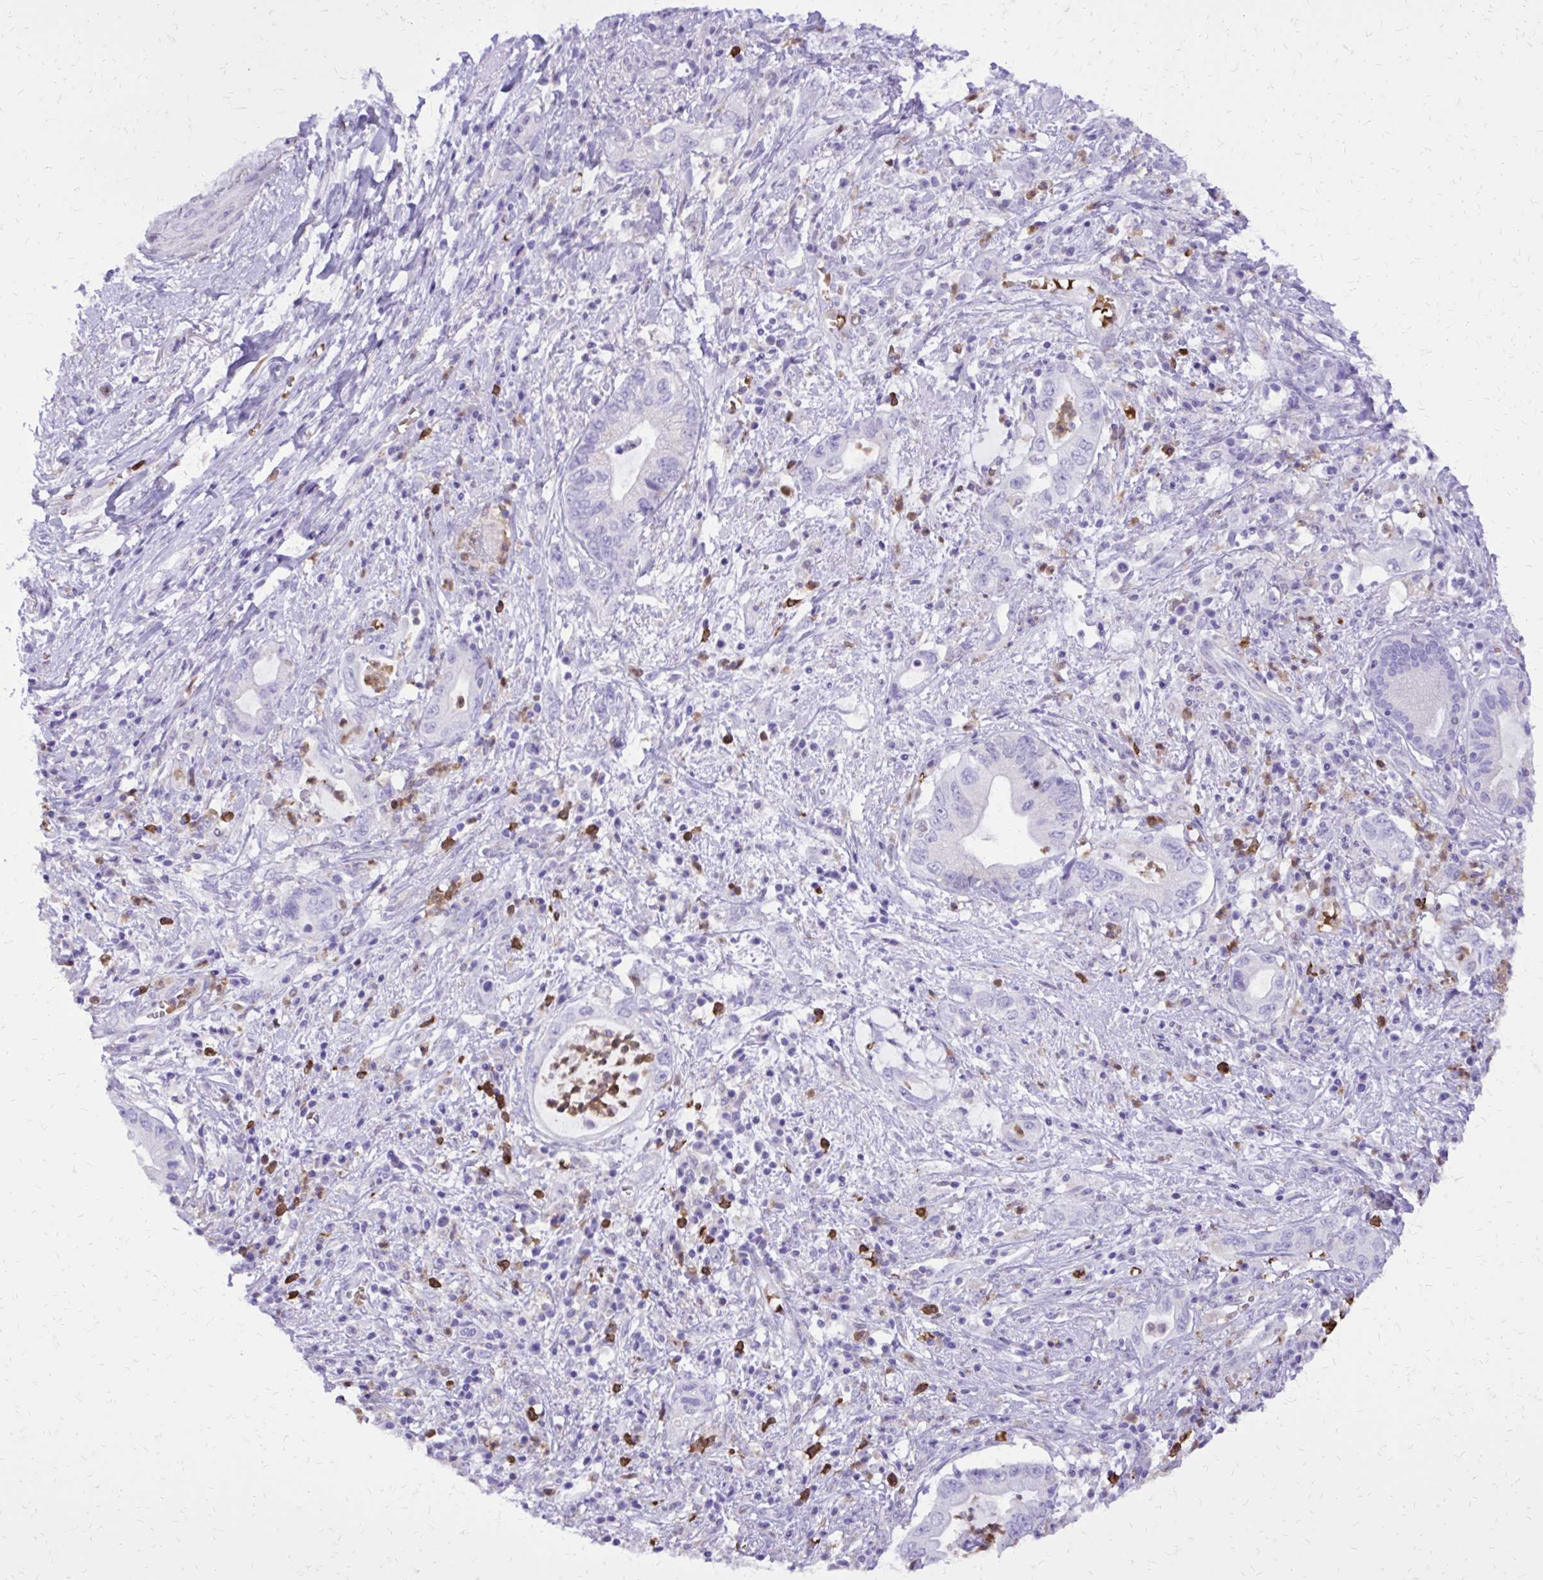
{"staining": {"intensity": "negative", "quantity": "none", "location": "none"}, "tissue": "pancreatic cancer", "cell_type": "Tumor cells", "image_type": "cancer", "snomed": [{"axis": "morphology", "description": "Adenocarcinoma, NOS"}, {"axis": "topography", "description": "Pancreas"}], "caption": "IHC of human adenocarcinoma (pancreatic) exhibits no expression in tumor cells.", "gene": "CAT", "patient": {"sex": "female", "age": 72}}